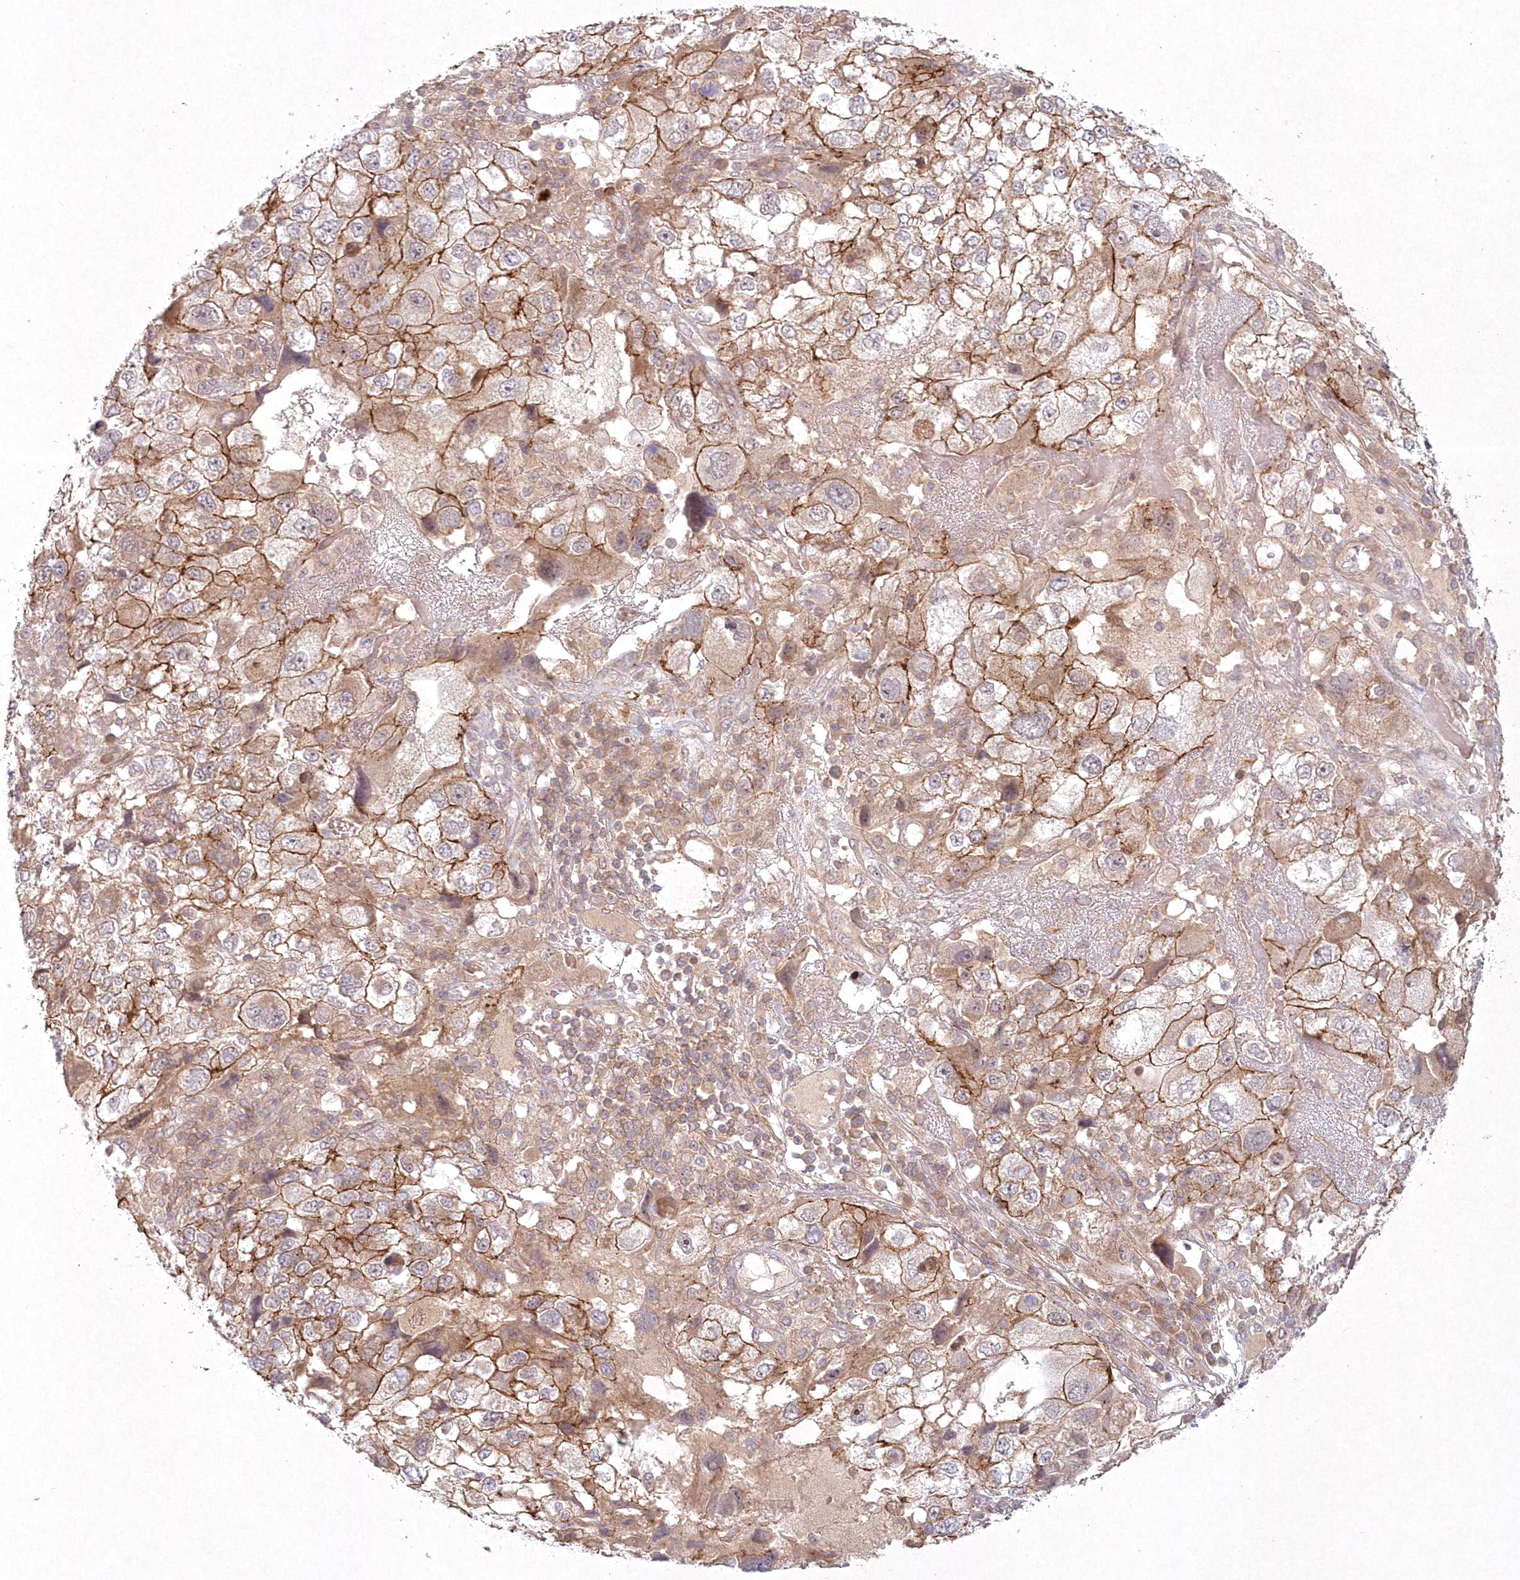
{"staining": {"intensity": "strong", "quantity": "25%-75%", "location": "cytoplasmic/membranous"}, "tissue": "endometrial cancer", "cell_type": "Tumor cells", "image_type": "cancer", "snomed": [{"axis": "morphology", "description": "Adenocarcinoma, NOS"}, {"axis": "topography", "description": "Endometrium"}], "caption": "Tumor cells show high levels of strong cytoplasmic/membranous expression in about 25%-75% of cells in endometrial cancer.", "gene": "TOGARAM2", "patient": {"sex": "female", "age": 49}}